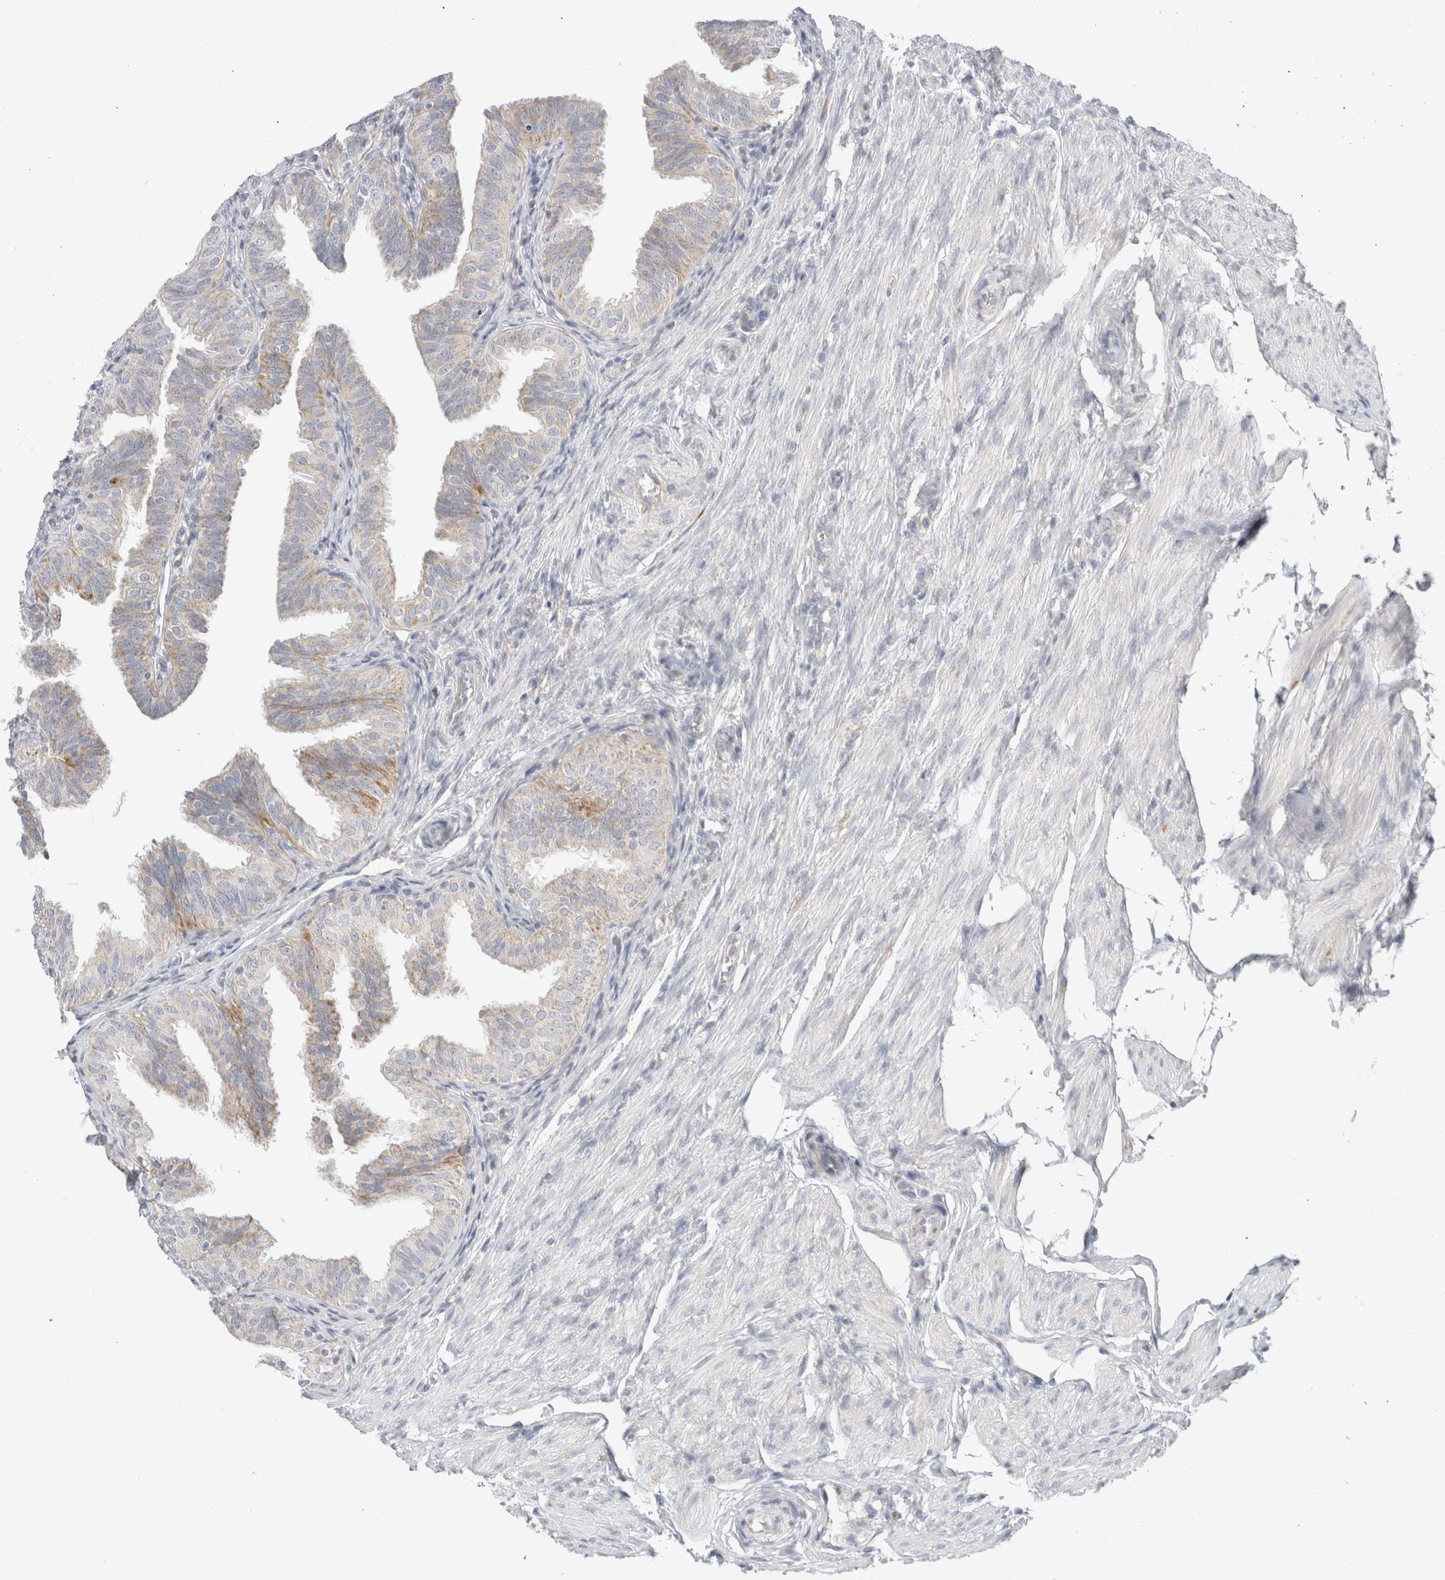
{"staining": {"intensity": "moderate", "quantity": "25%-75%", "location": "cytoplasmic/membranous"}, "tissue": "fallopian tube", "cell_type": "Glandular cells", "image_type": "normal", "snomed": [{"axis": "morphology", "description": "Normal tissue, NOS"}, {"axis": "topography", "description": "Fallopian tube"}], "caption": "This histopathology image shows IHC staining of benign human fallopian tube, with medium moderate cytoplasmic/membranous positivity in about 25%-75% of glandular cells.", "gene": "FAHD1", "patient": {"sex": "female", "age": 35}}